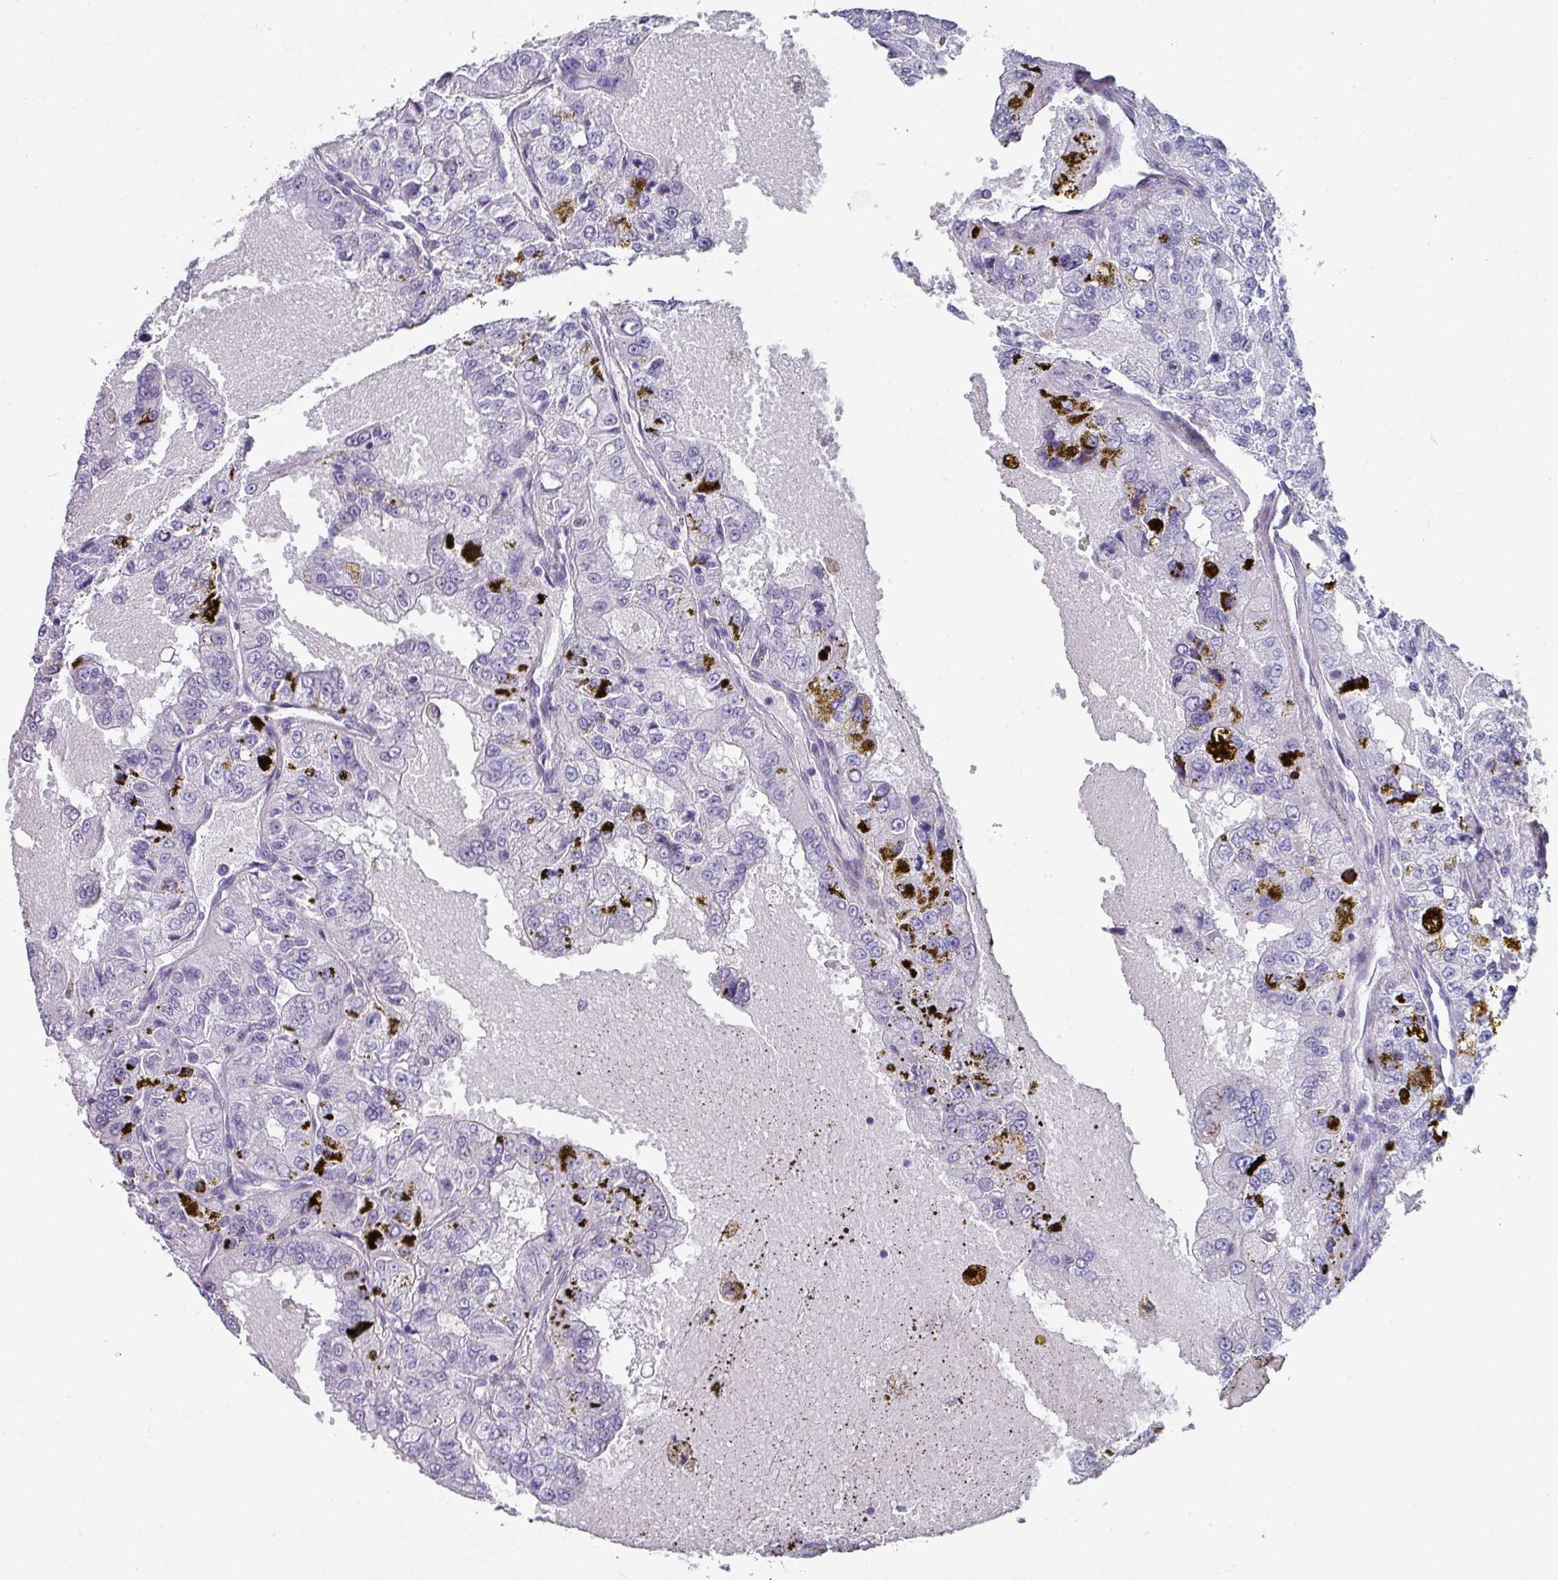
{"staining": {"intensity": "negative", "quantity": "none", "location": "none"}, "tissue": "renal cancer", "cell_type": "Tumor cells", "image_type": "cancer", "snomed": [{"axis": "morphology", "description": "Adenocarcinoma, NOS"}, {"axis": "topography", "description": "Kidney"}], "caption": "IHC image of neoplastic tissue: renal cancer (adenocarcinoma) stained with DAB exhibits no significant protein expression in tumor cells.", "gene": "PEX10", "patient": {"sex": "female", "age": 63}}